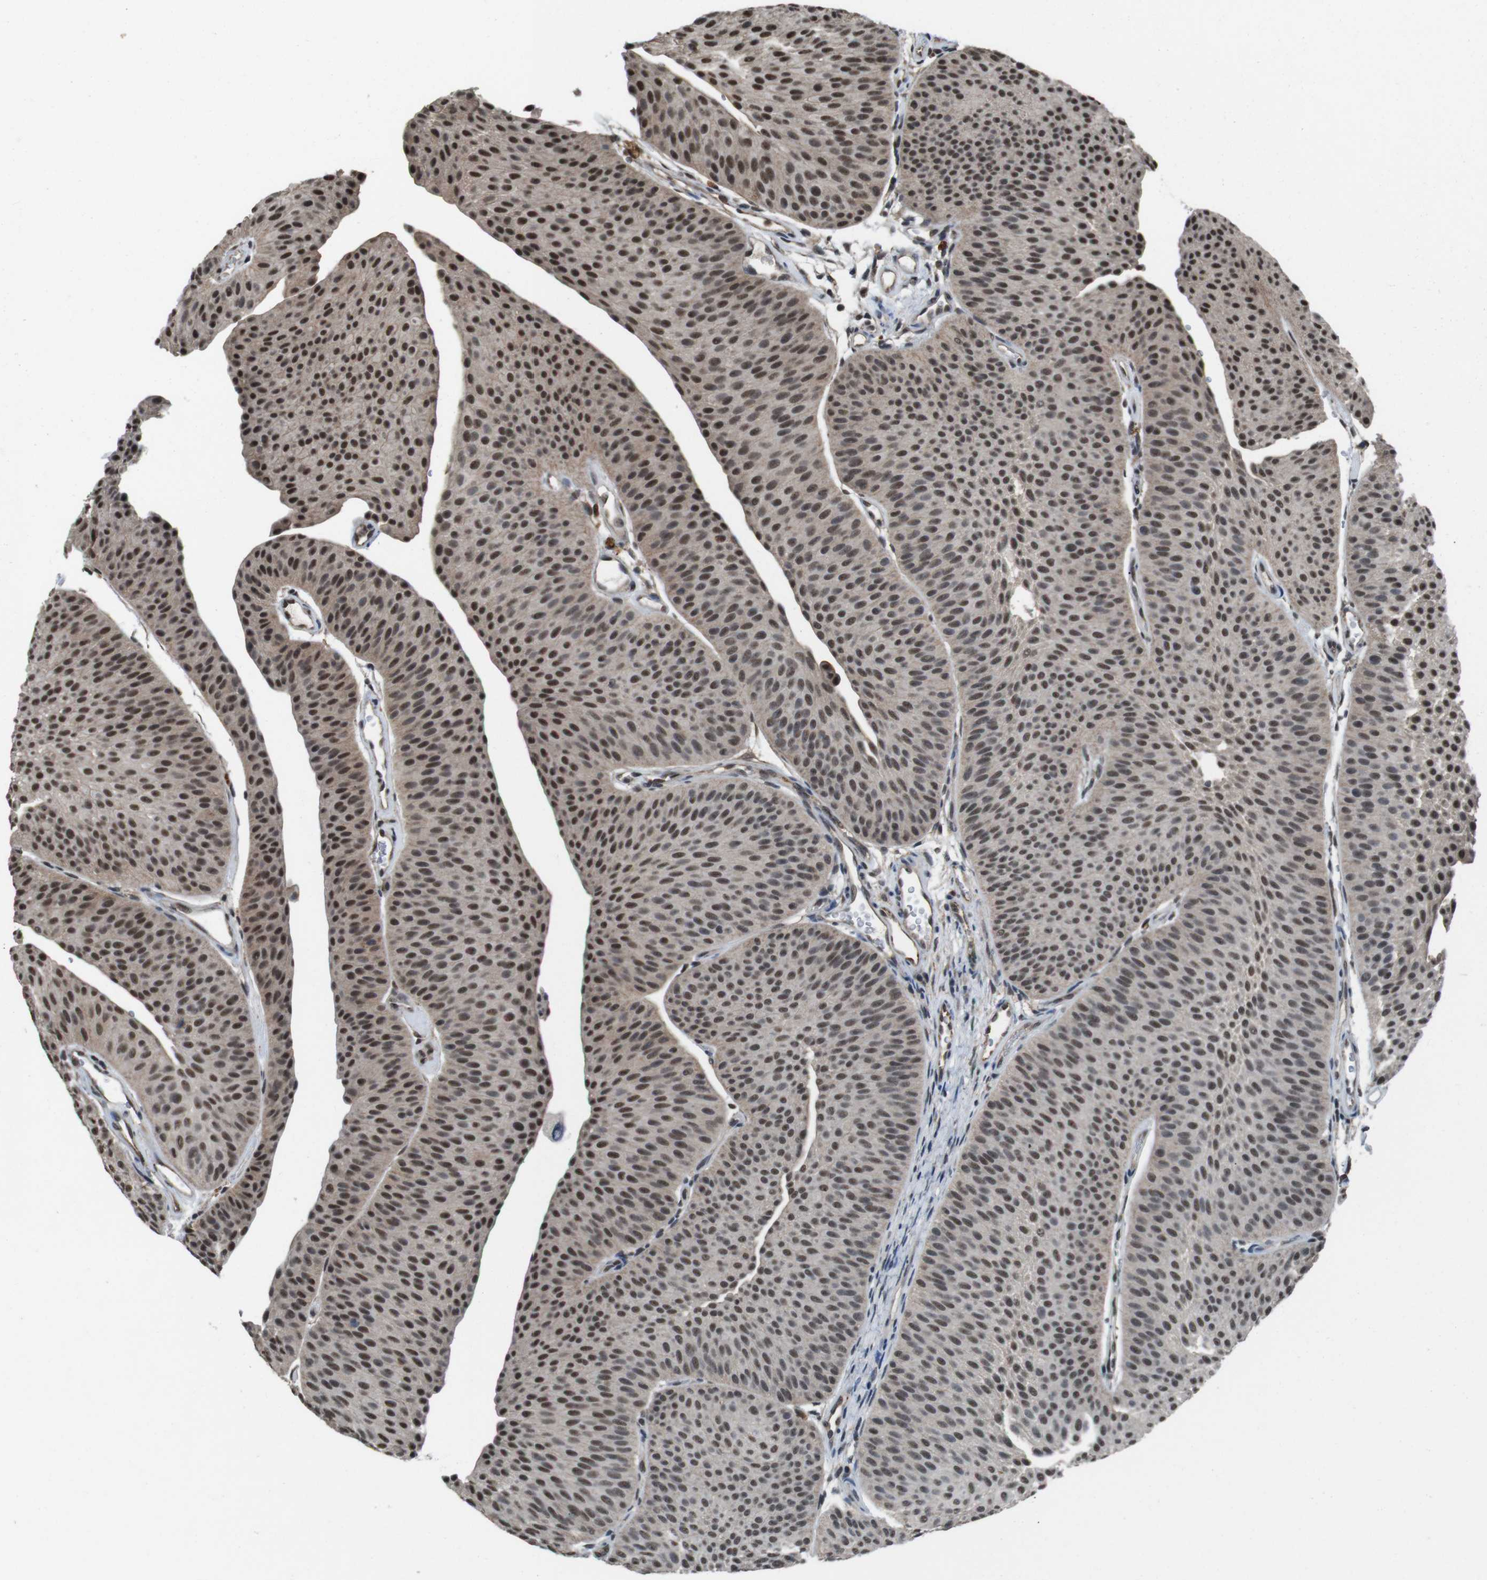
{"staining": {"intensity": "moderate", "quantity": ">75%", "location": "nuclear"}, "tissue": "urothelial cancer", "cell_type": "Tumor cells", "image_type": "cancer", "snomed": [{"axis": "morphology", "description": "Urothelial carcinoma, Low grade"}, {"axis": "topography", "description": "Urinary bladder"}], "caption": "About >75% of tumor cells in urothelial carcinoma (low-grade) display moderate nuclear protein positivity as visualized by brown immunohistochemical staining.", "gene": "NR4A2", "patient": {"sex": "female", "age": 60}}